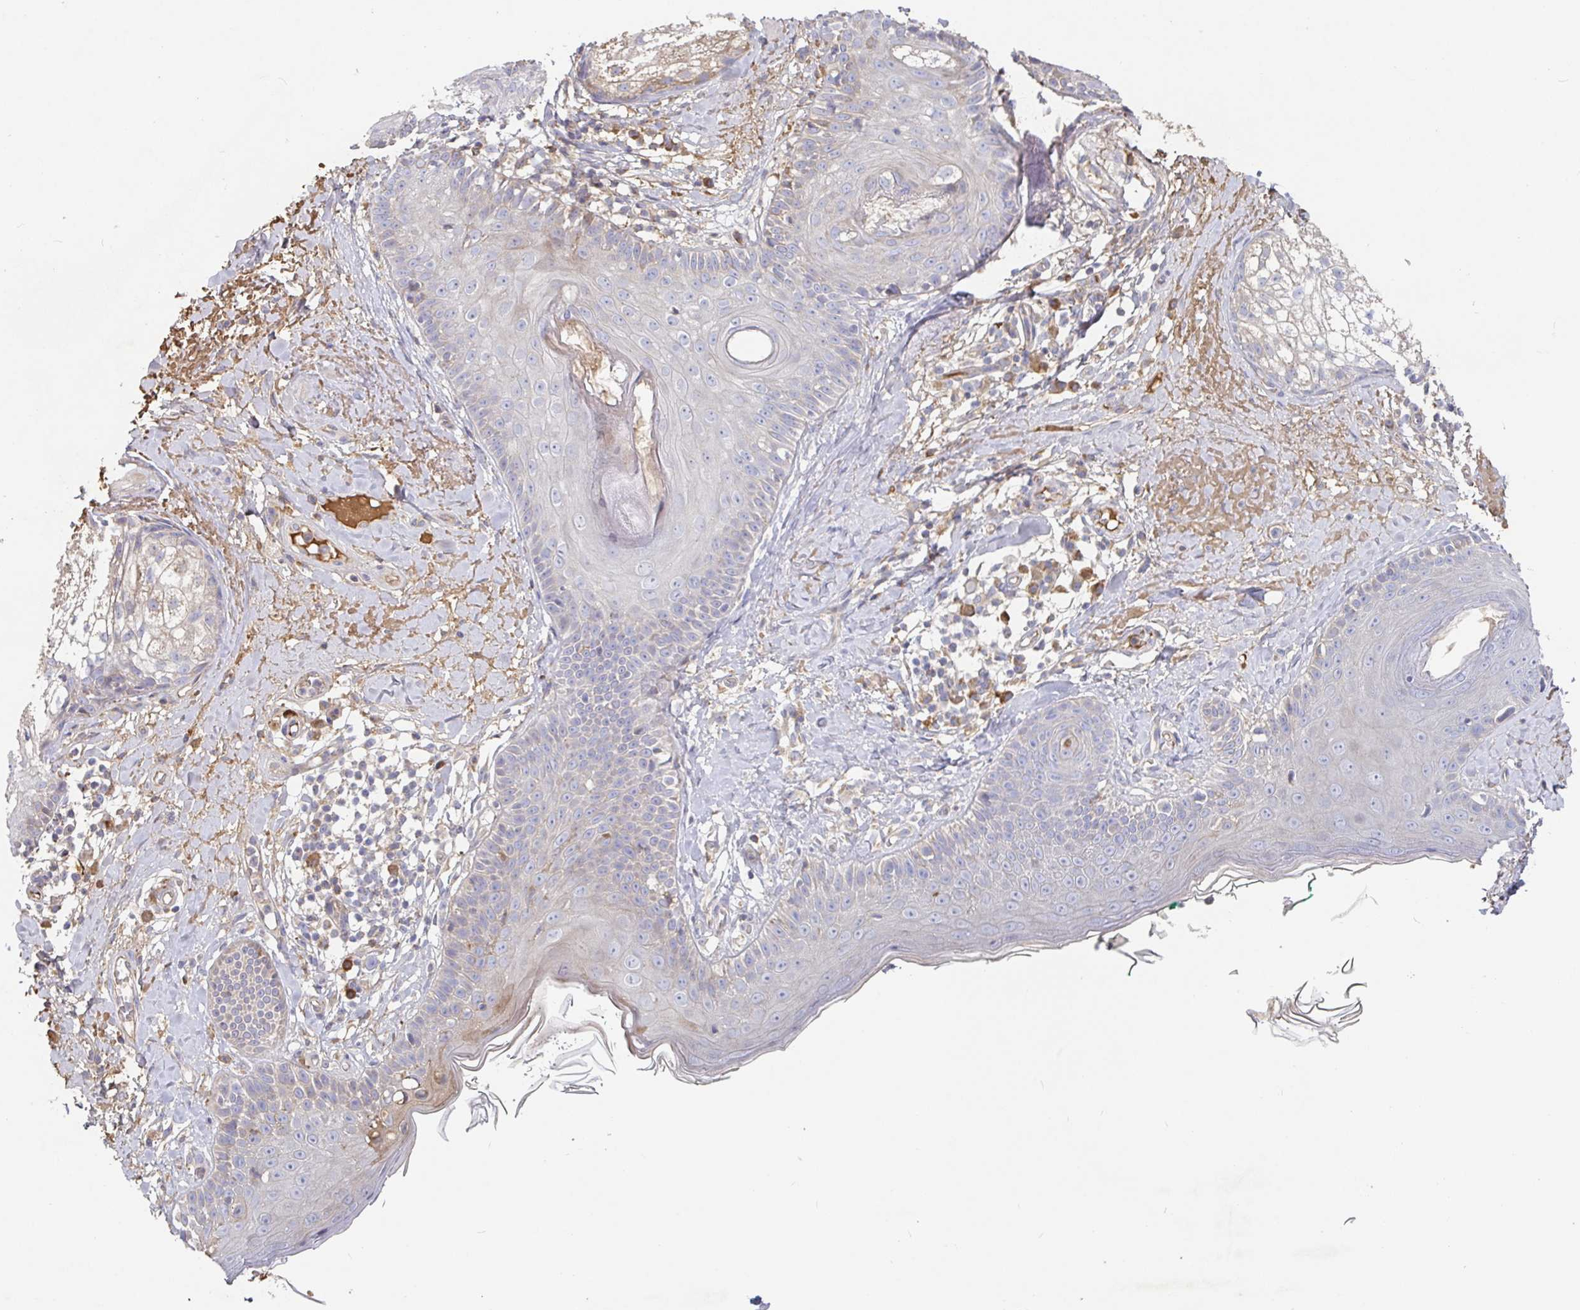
{"staining": {"intensity": "negative", "quantity": "none", "location": "none"}, "tissue": "skin", "cell_type": "Fibroblasts", "image_type": "normal", "snomed": [{"axis": "morphology", "description": "Normal tissue, NOS"}, {"axis": "topography", "description": "Skin"}], "caption": "The micrograph demonstrates no significant staining in fibroblasts of skin. (DAB (3,3'-diaminobenzidine) immunohistochemistry, high magnification).", "gene": "IRAK2", "patient": {"sex": "male", "age": 73}}